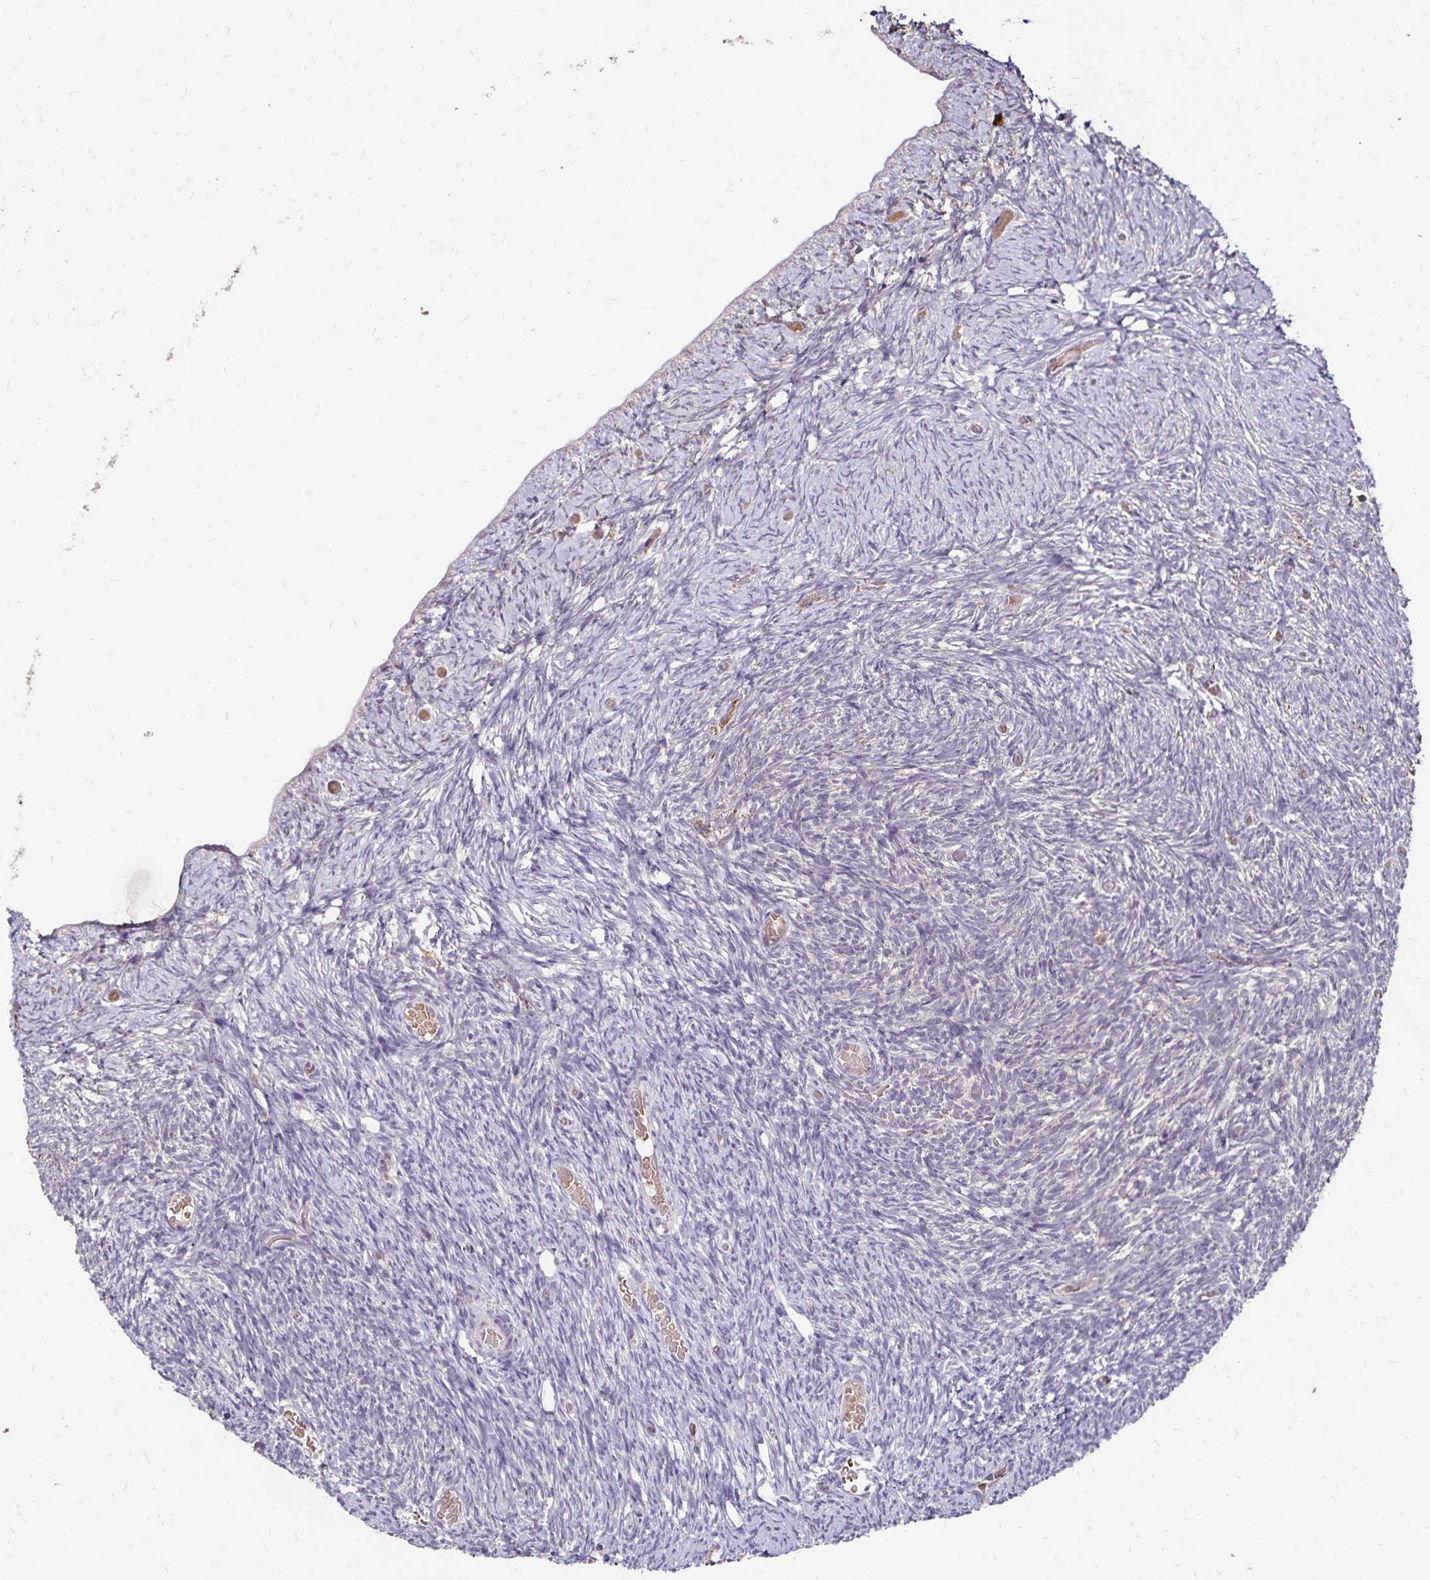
{"staining": {"intensity": "negative", "quantity": "none", "location": "none"}, "tissue": "ovary", "cell_type": "Ovarian stroma cells", "image_type": "normal", "snomed": [{"axis": "morphology", "description": "Normal tissue, NOS"}, {"axis": "topography", "description": "Ovary"}], "caption": "The image reveals no significant expression in ovarian stroma cells of ovary.", "gene": "EMC10", "patient": {"sex": "female", "age": 39}}